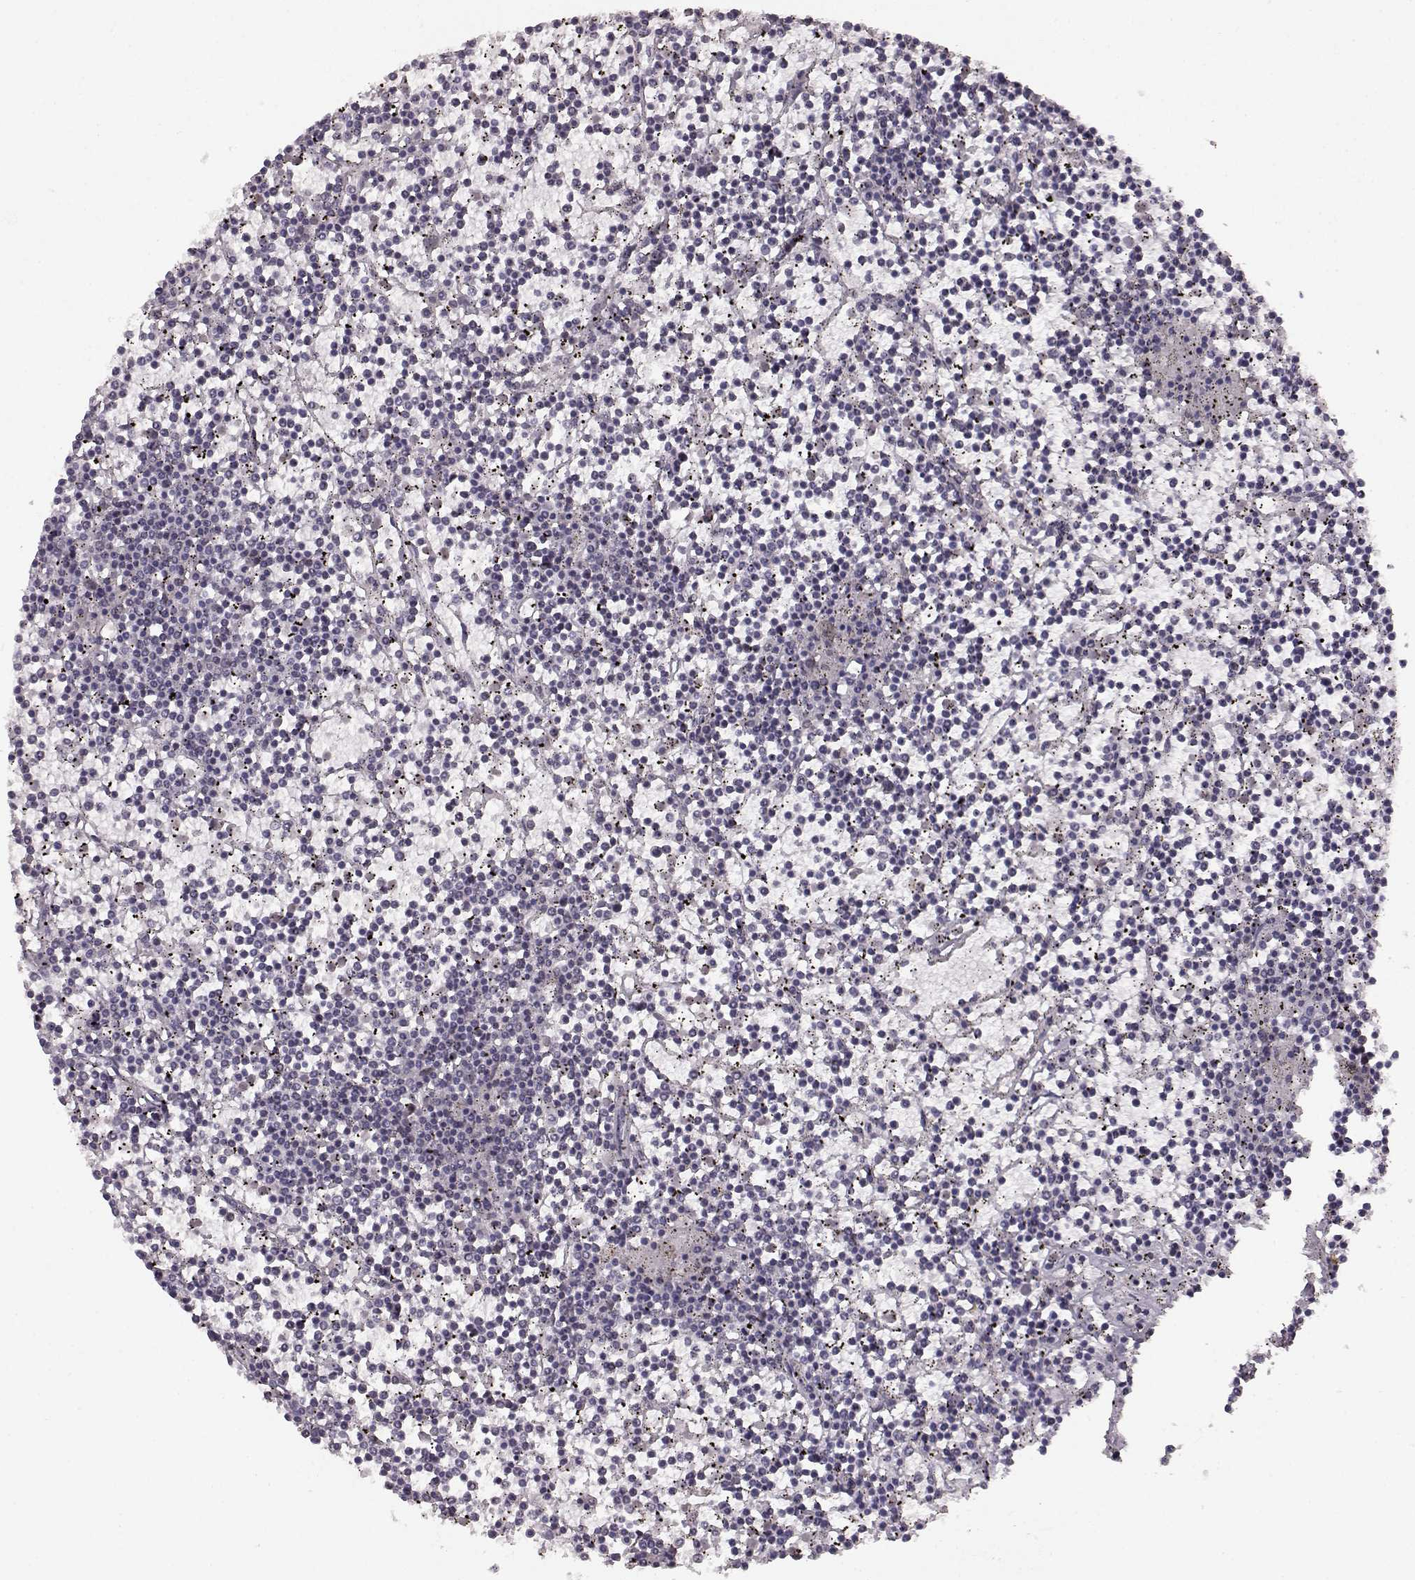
{"staining": {"intensity": "negative", "quantity": "none", "location": "none"}, "tissue": "lymphoma", "cell_type": "Tumor cells", "image_type": "cancer", "snomed": [{"axis": "morphology", "description": "Malignant lymphoma, non-Hodgkin's type, Low grade"}, {"axis": "topography", "description": "Spleen"}], "caption": "Protein analysis of malignant lymphoma, non-Hodgkin's type (low-grade) shows no significant staining in tumor cells.", "gene": "DCAF12", "patient": {"sex": "female", "age": 19}}